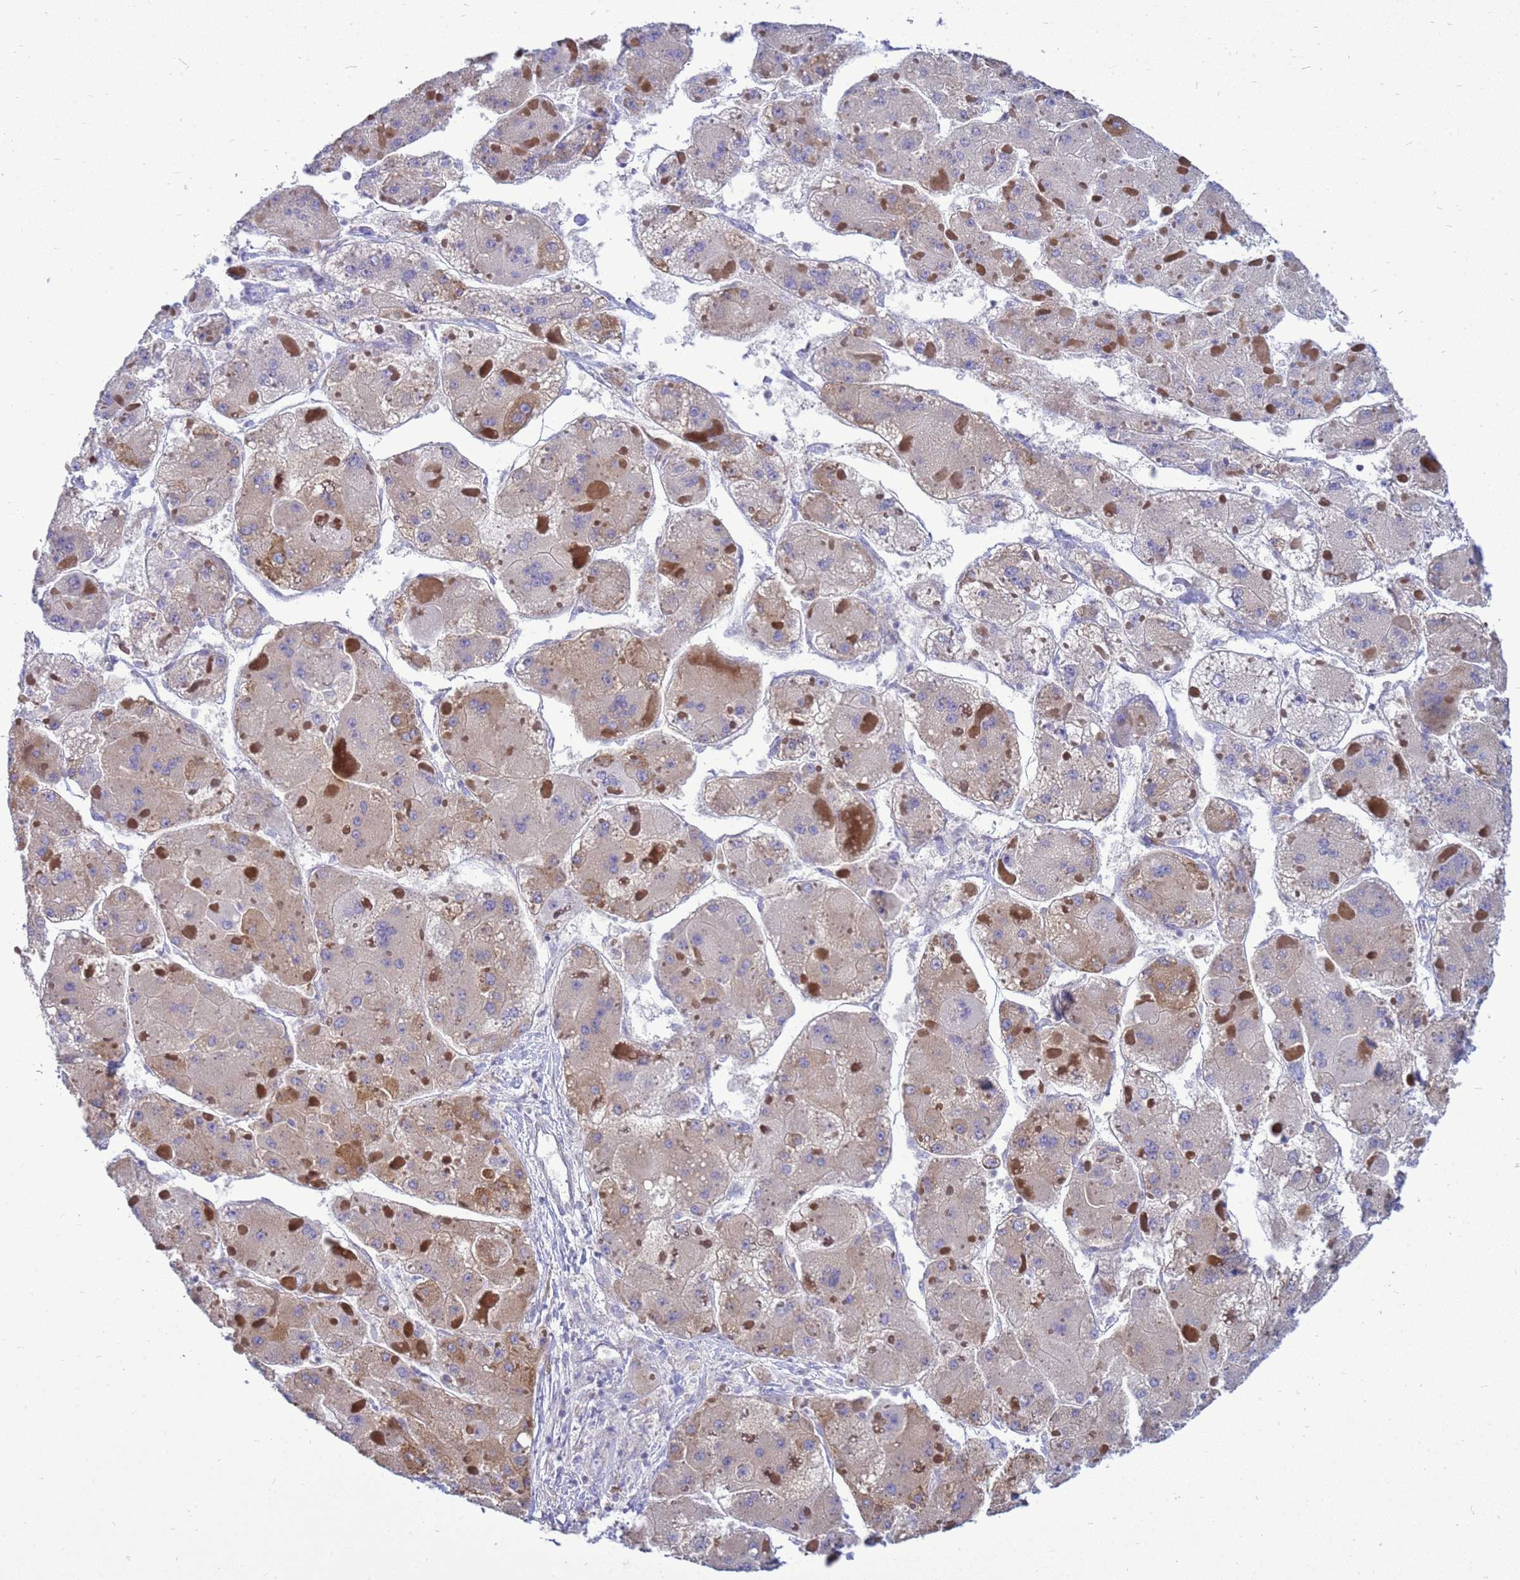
{"staining": {"intensity": "weak", "quantity": "<25%", "location": "cytoplasmic/membranous"}, "tissue": "liver cancer", "cell_type": "Tumor cells", "image_type": "cancer", "snomed": [{"axis": "morphology", "description": "Carcinoma, Hepatocellular, NOS"}, {"axis": "topography", "description": "Liver"}], "caption": "There is no significant staining in tumor cells of liver hepatocellular carcinoma.", "gene": "MON1B", "patient": {"sex": "female", "age": 73}}